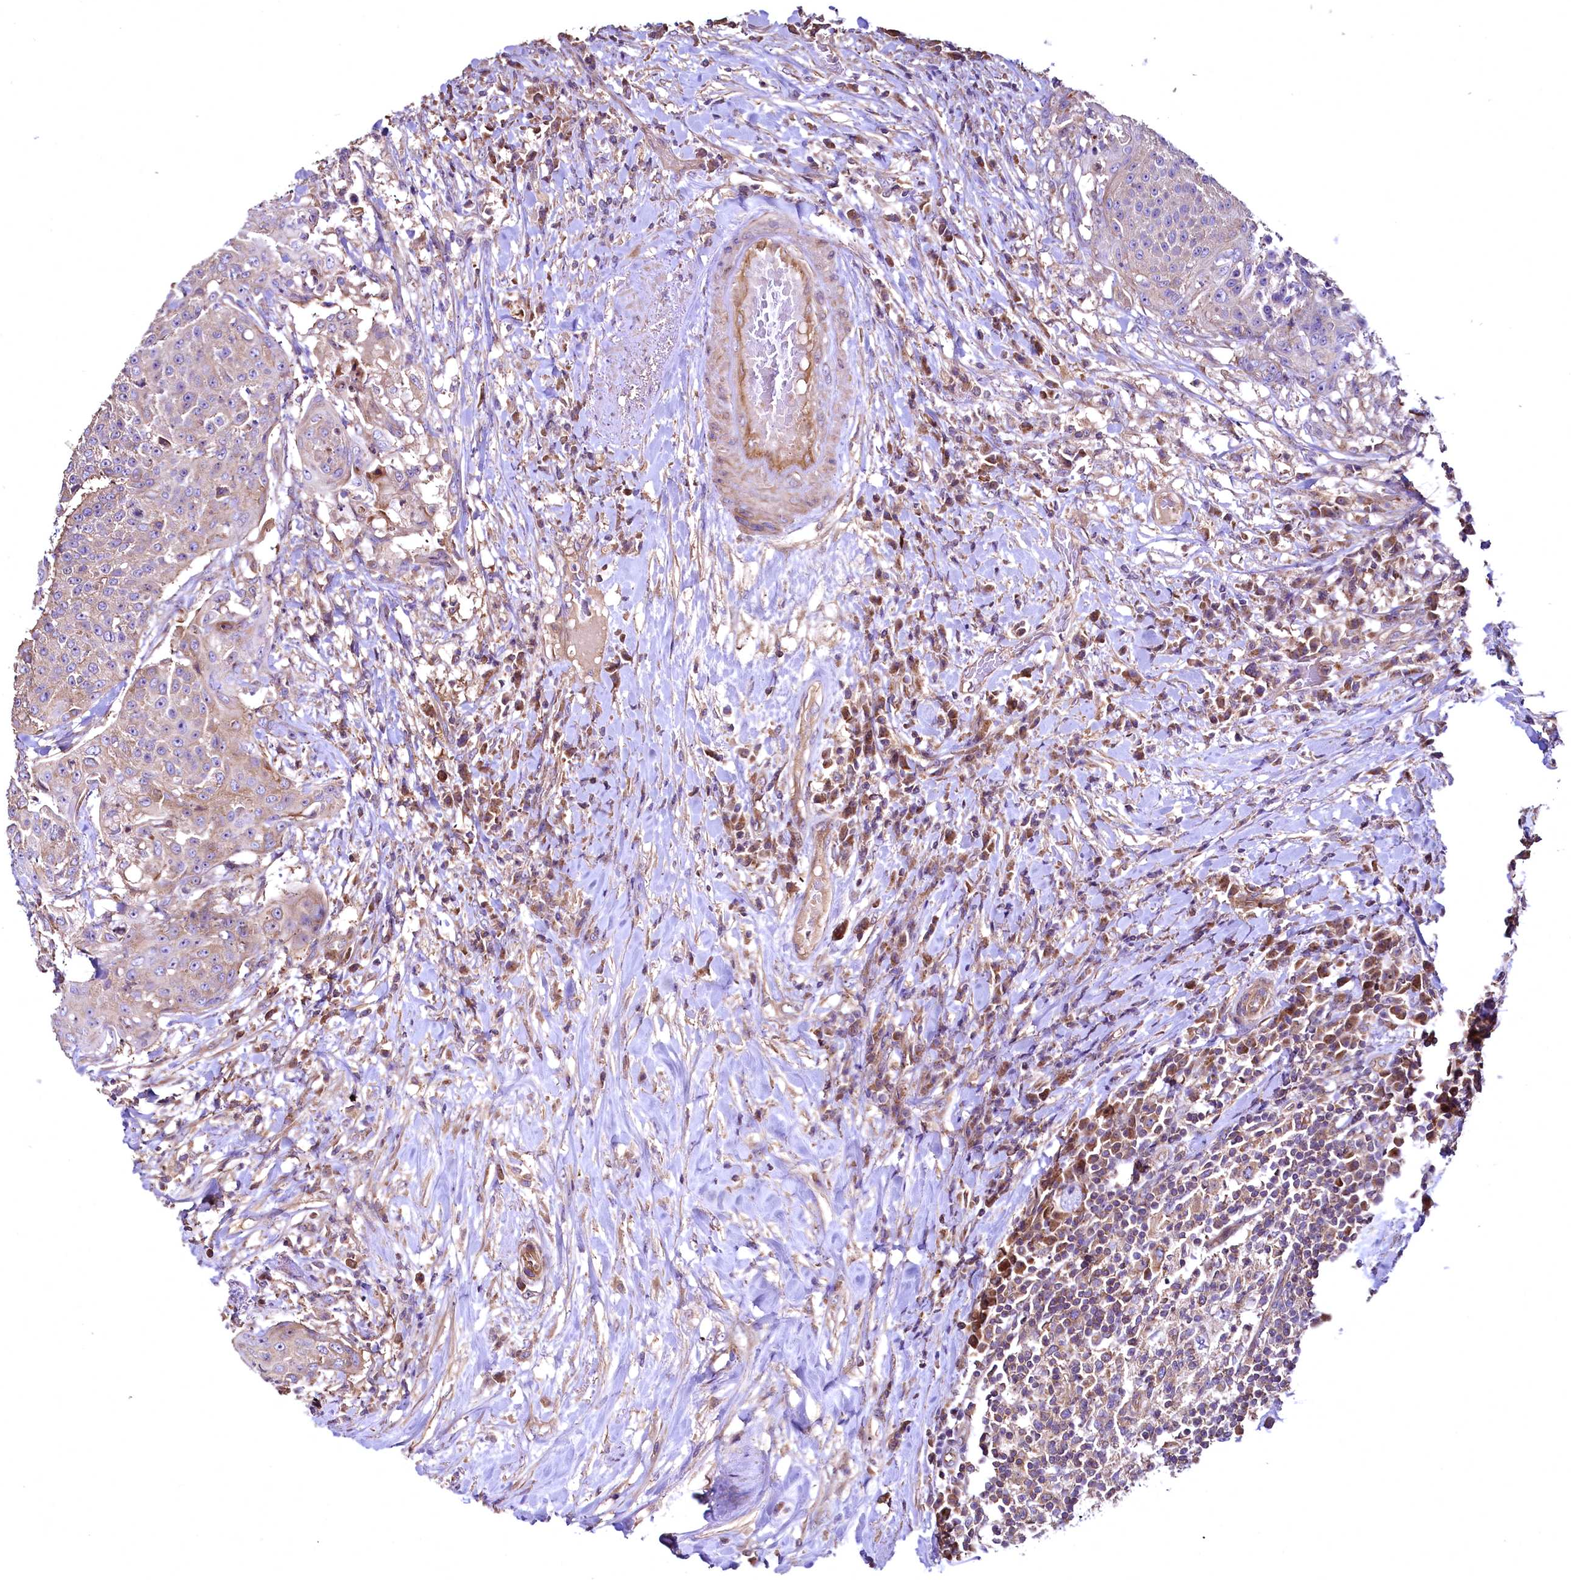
{"staining": {"intensity": "weak", "quantity": ">75%", "location": "cytoplasmic/membranous"}, "tissue": "urothelial cancer", "cell_type": "Tumor cells", "image_type": "cancer", "snomed": [{"axis": "morphology", "description": "Urothelial carcinoma, High grade"}, {"axis": "topography", "description": "Urinary bladder"}], "caption": "This is an image of immunohistochemistry (IHC) staining of urothelial cancer, which shows weak expression in the cytoplasmic/membranous of tumor cells.", "gene": "TBCEL", "patient": {"sex": "female", "age": 63}}